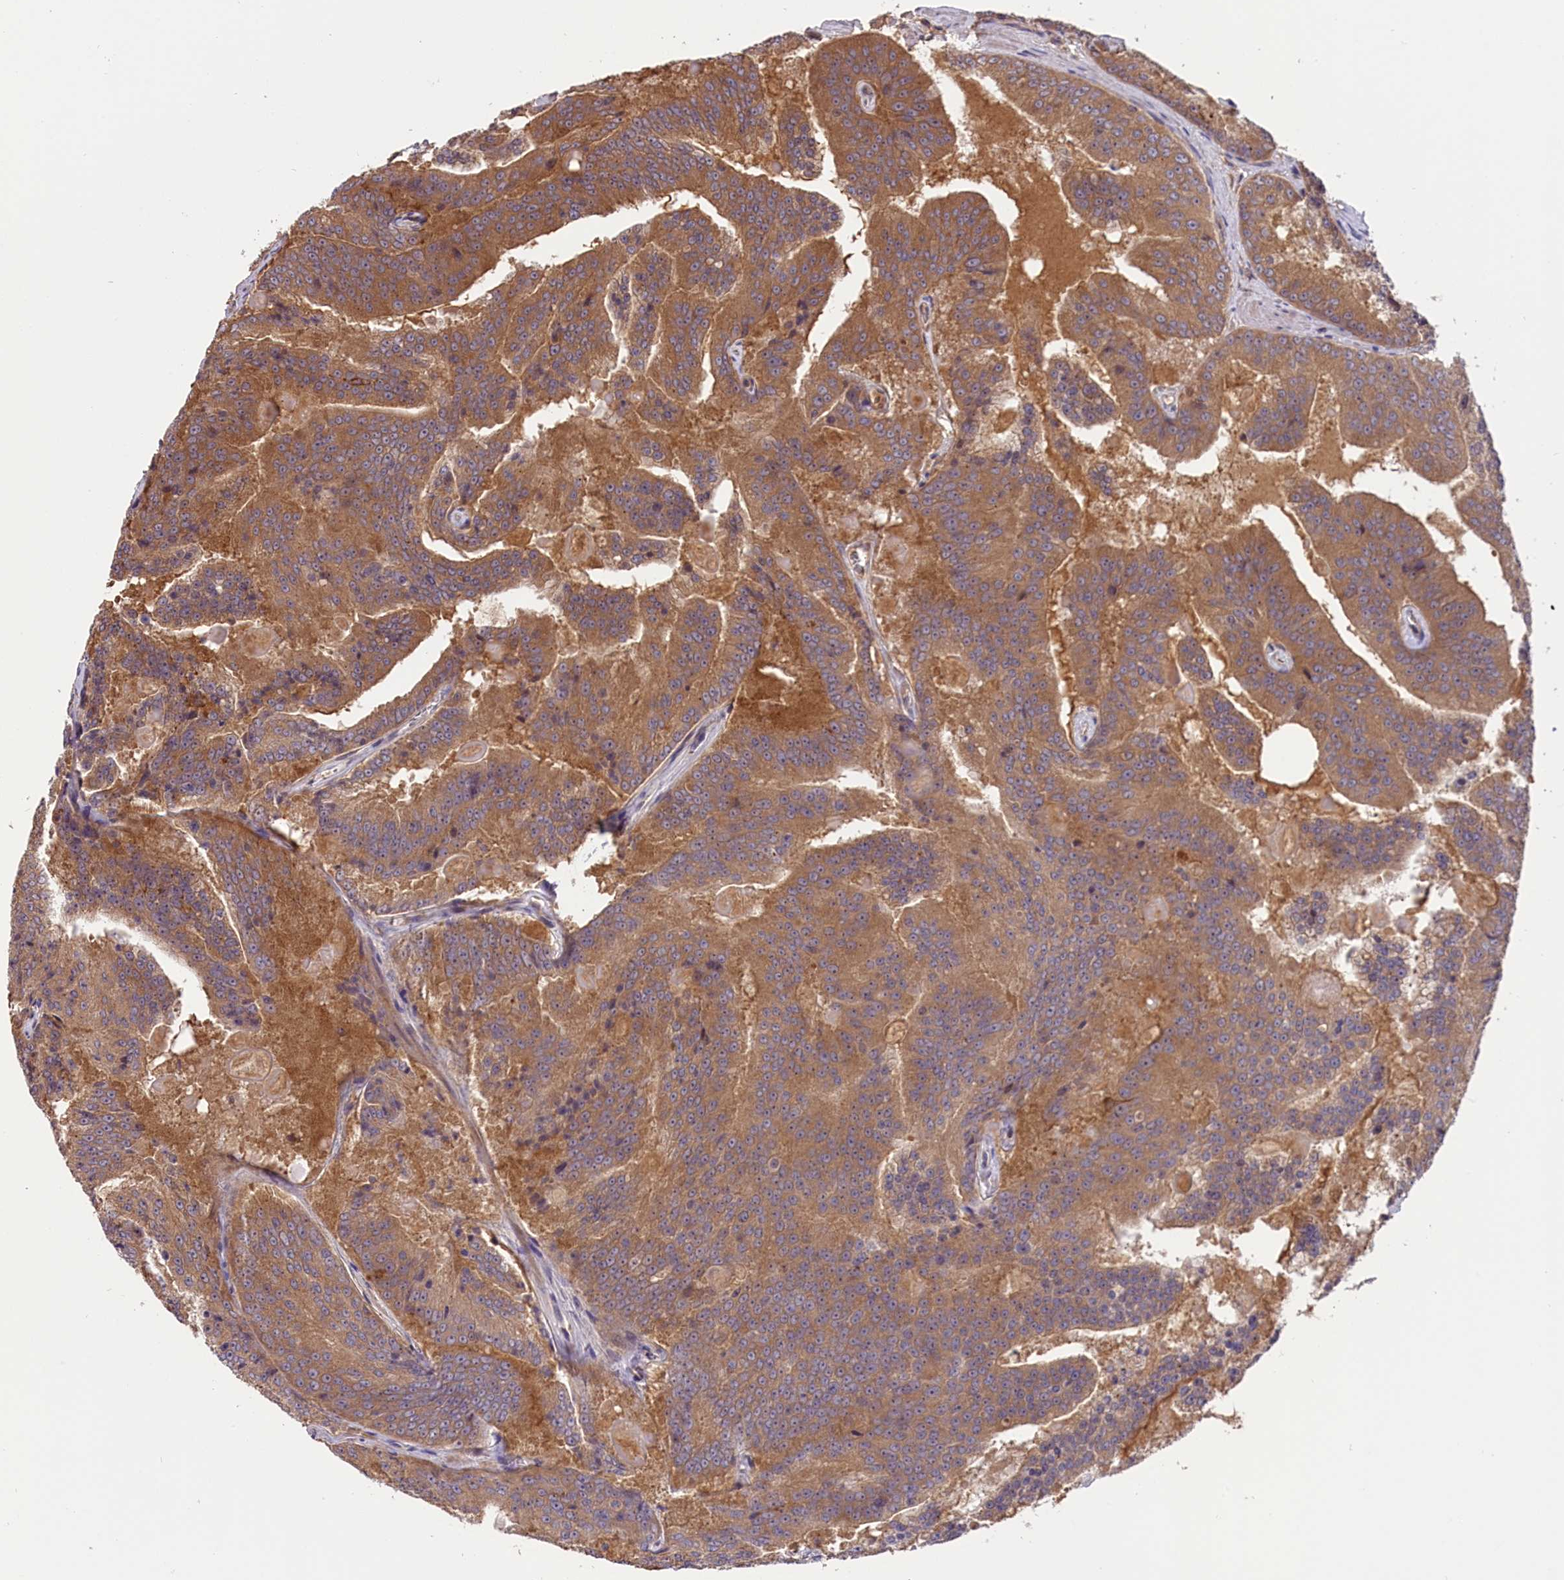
{"staining": {"intensity": "moderate", "quantity": ">75%", "location": "cytoplasmic/membranous"}, "tissue": "prostate cancer", "cell_type": "Tumor cells", "image_type": "cancer", "snomed": [{"axis": "morphology", "description": "Adenocarcinoma, High grade"}, {"axis": "topography", "description": "Prostate"}], "caption": "This image exhibits high-grade adenocarcinoma (prostate) stained with immunohistochemistry (IHC) to label a protein in brown. The cytoplasmic/membranous of tumor cells show moderate positivity for the protein. Nuclei are counter-stained blue.", "gene": "SETD6", "patient": {"sex": "male", "age": 61}}